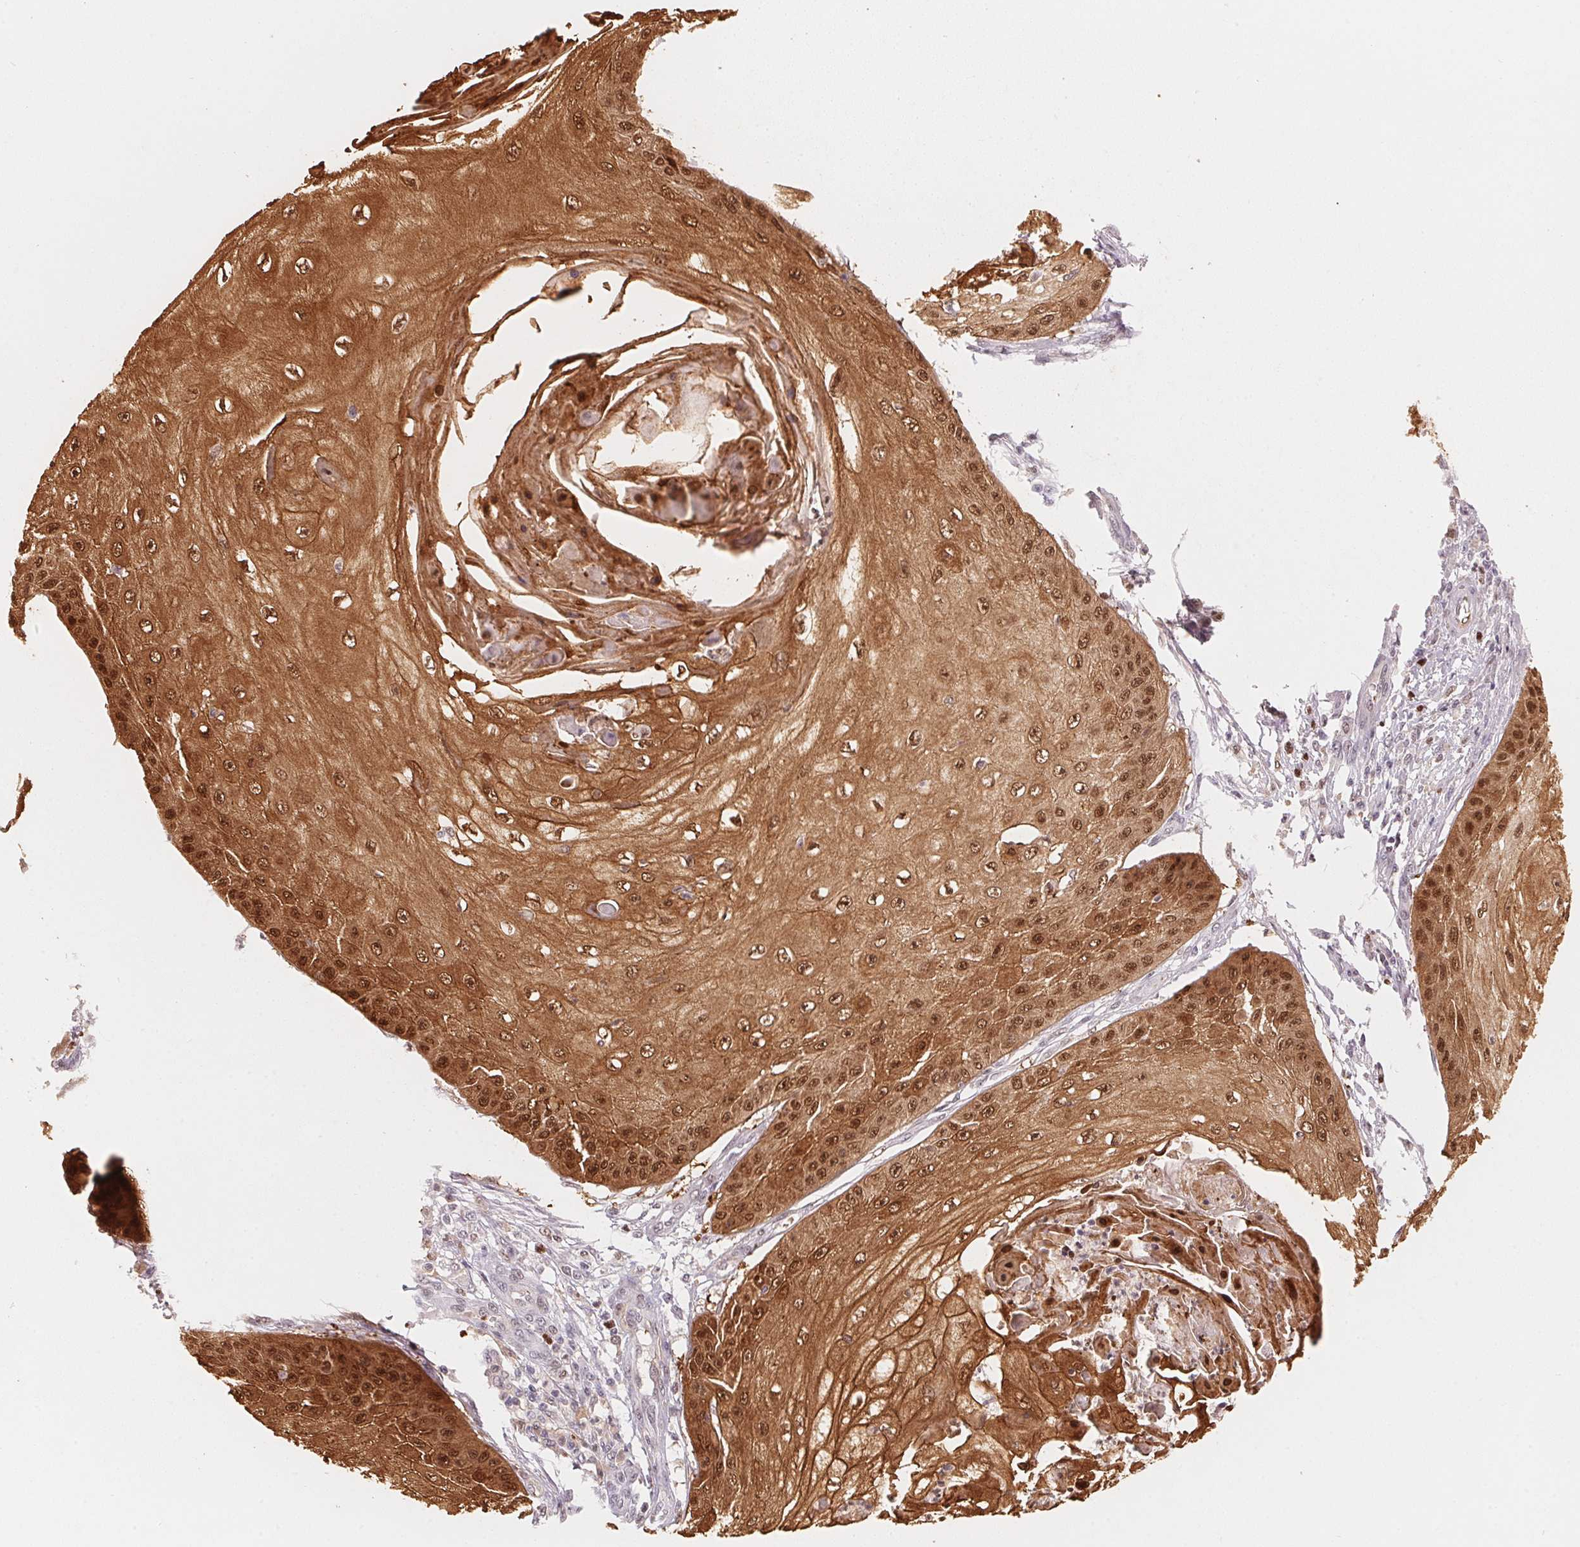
{"staining": {"intensity": "moderate", "quantity": ">75%", "location": "cytoplasmic/membranous,nuclear"}, "tissue": "skin cancer", "cell_type": "Tumor cells", "image_type": "cancer", "snomed": [{"axis": "morphology", "description": "Squamous cell carcinoma, NOS"}, {"axis": "topography", "description": "Skin"}], "caption": "Brown immunohistochemical staining in skin squamous cell carcinoma exhibits moderate cytoplasmic/membranous and nuclear positivity in about >75% of tumor cells.", "gene": "ARHGAP22", "patient": {"sex": "male", "age": 70}}